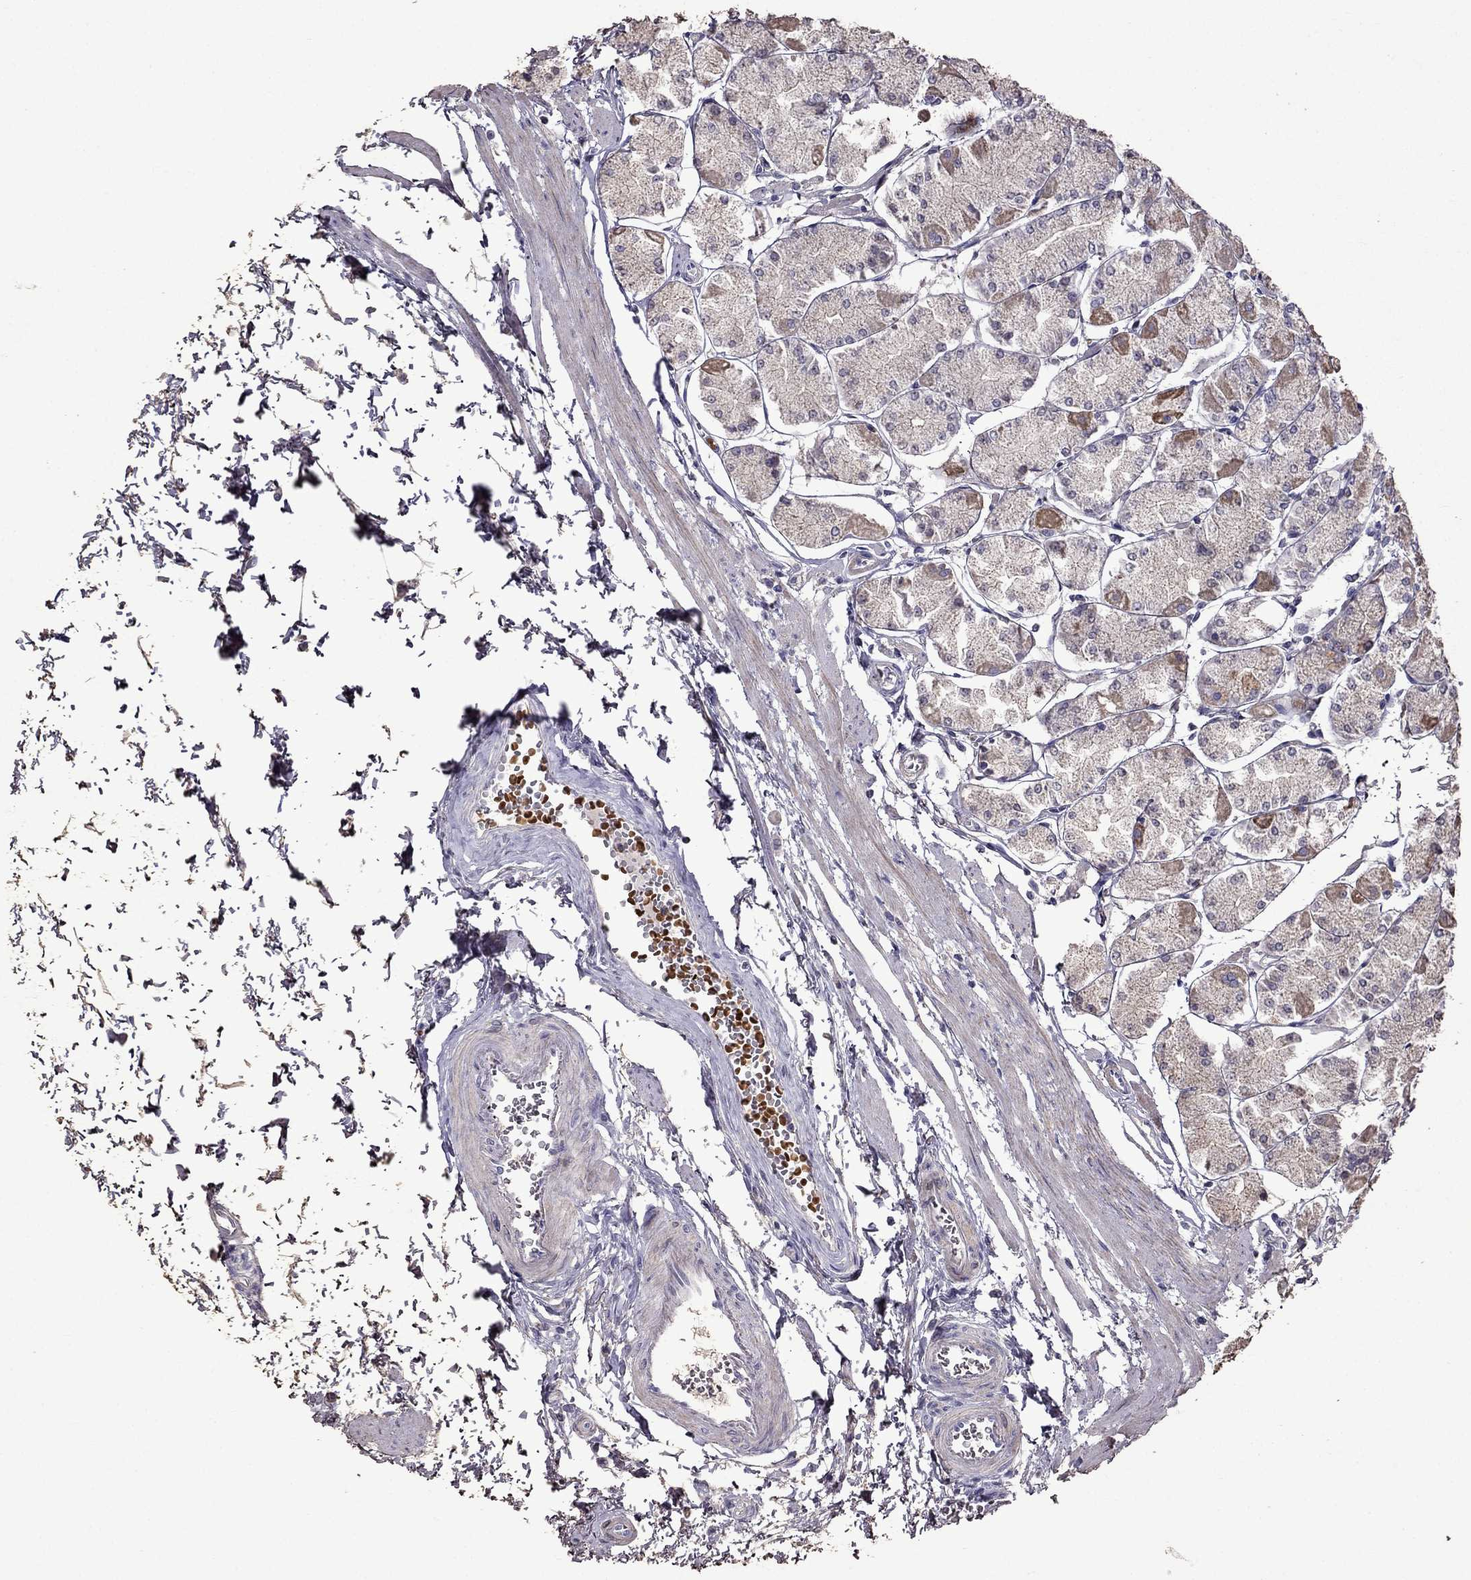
{"staining": {"intensity": "strong", "quantity": "<25%", "location": "cytoplasmic/membranous"}, "tissue": "stomach", "cell_type": "Glandular cells", "image_type": "normal", "snomed": [{"axis": "morphology", "description": "Normal tissue, NOS"}, {"axis": "topography", "description": "Stomach, upper"}], "caption": "Immunohistochemical staining of normal stomach shows strong cytoplasmic/membranous protein expression in approximately <25% of glandular cells. The protein of interest is shown in brown color, while the nuclei are stained blue.", "gene": "AK5", "patient": {"sex": "male", "age": 60}}